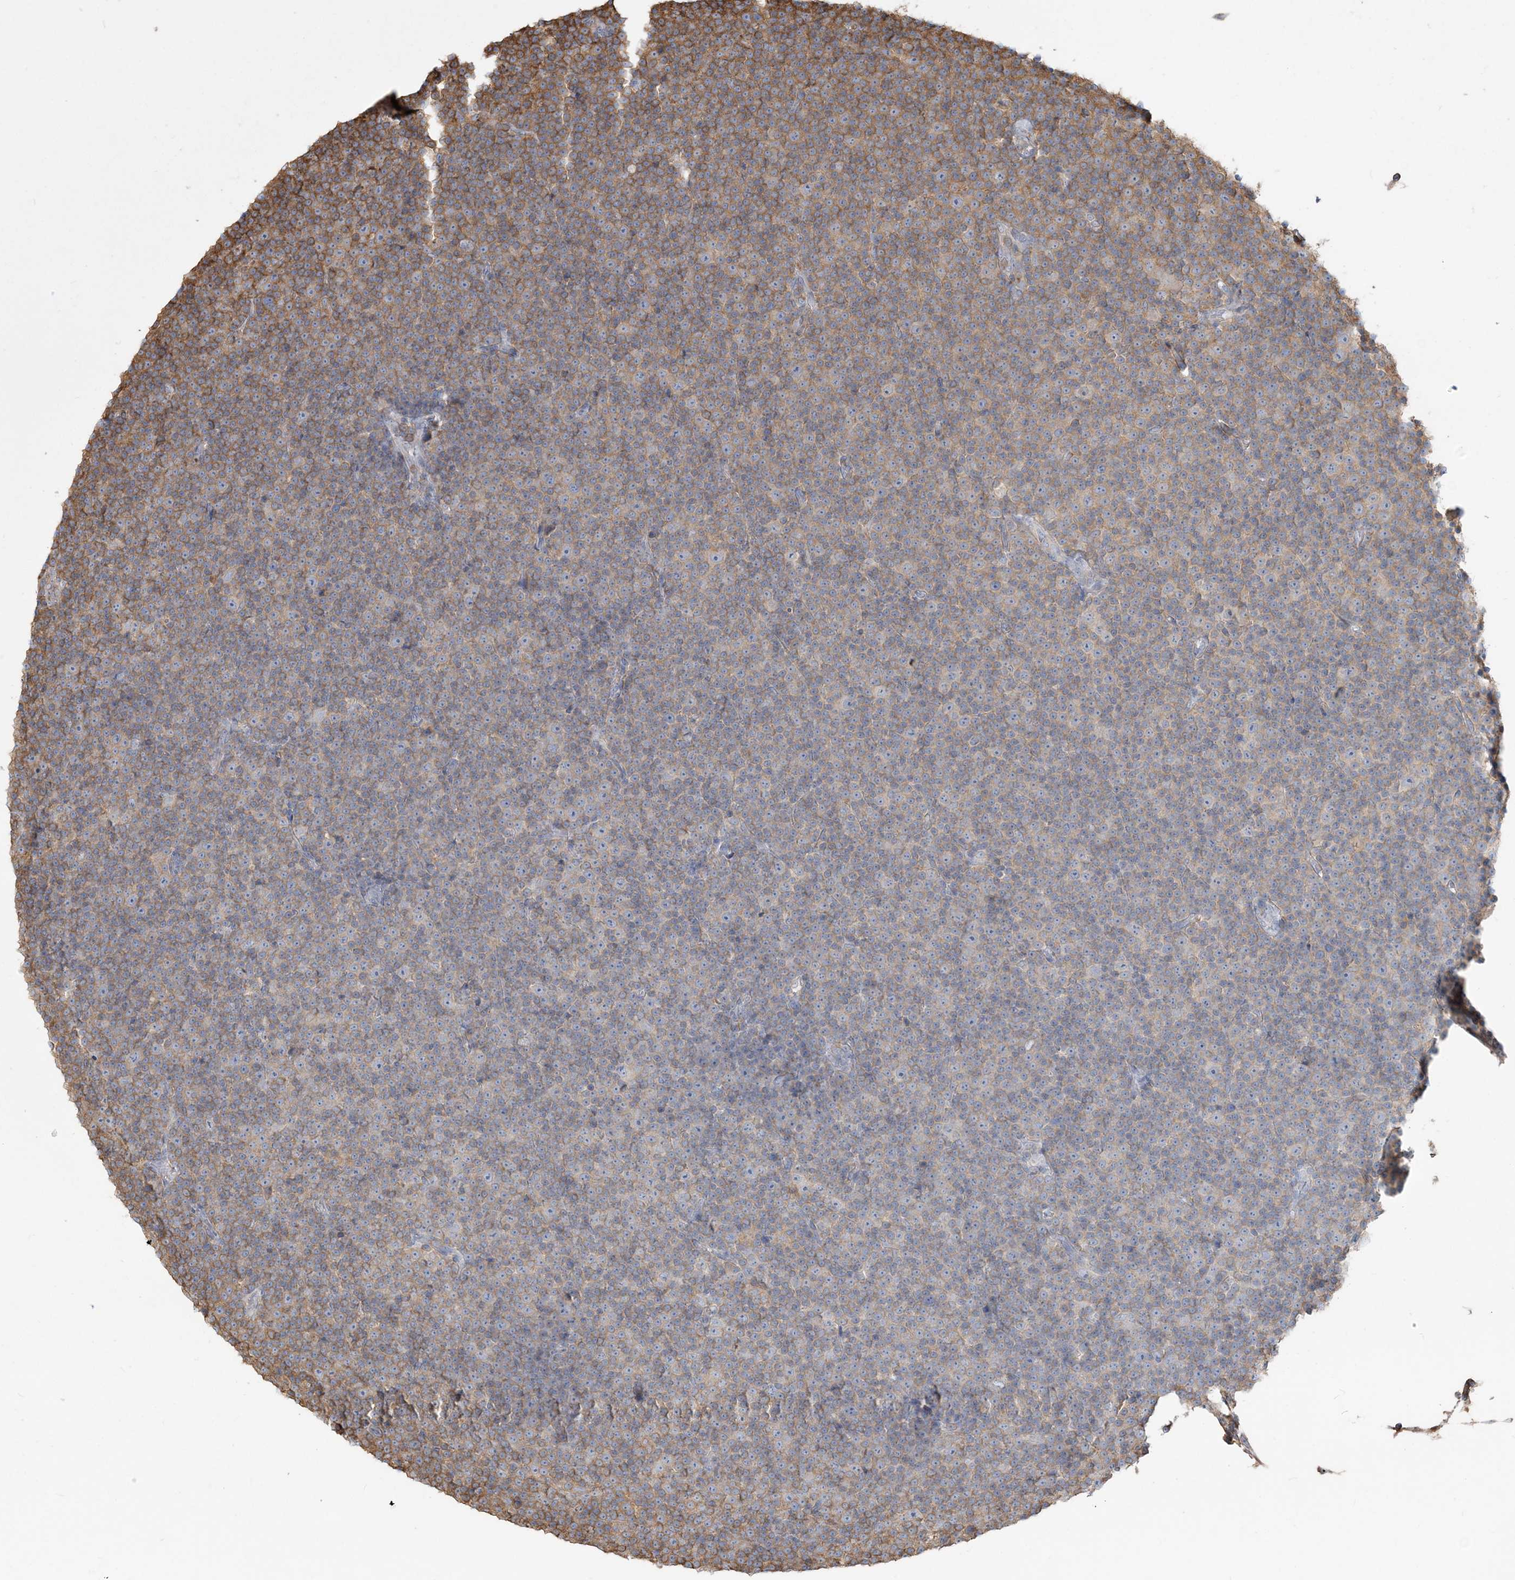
{"staining": {"intensity": "weak", "quantity": "25%-75%", "location": "cytoplasmic/membranous"}, "tissue": "lymphoma", "cell_type": "Tumor cells", "image_type": "cancer", "snomed": [{"axis": "morphology", "description": "Malignant lymphoma, non-Hodgkin's type, Low grade"}, {"axis": "topography", "description": "Lymph node"}], "caption": "A photomicrograph showing weak cytoplasmic/membranous expression in about 25%-75% of tumor cells in lymphoma, as visualized by brown immunohistochemical staining.", "gene": "ANKS1A", "patient": {"sex": "female", "age": 67}}